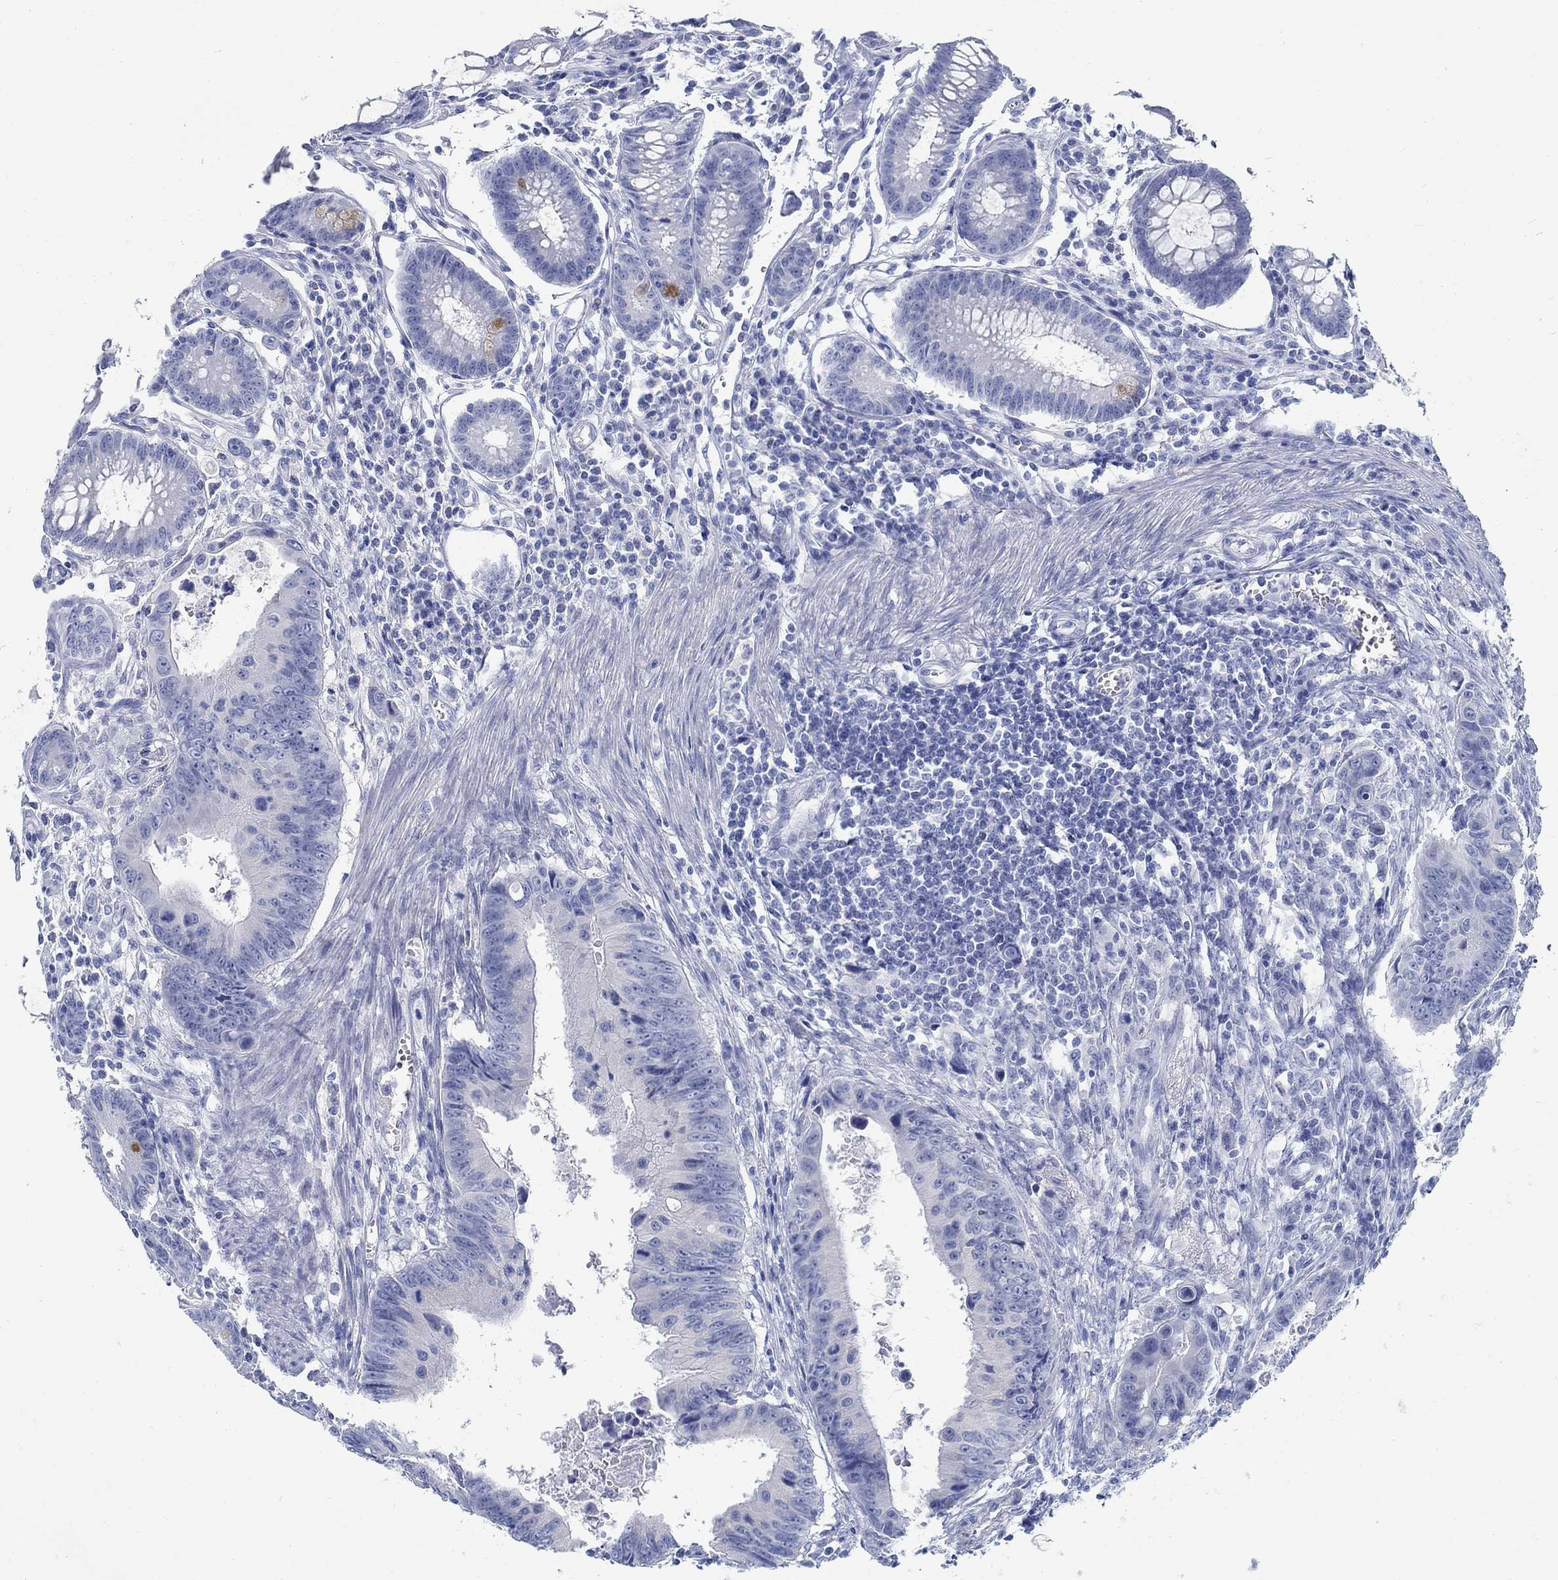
{"staining": {"intensity": "negative", "quantity": "none", "location": "none"}, "tissue": "colorectal cancer", "cell_type": "Tumor cells", "image_type": "cancer", "snomed": [{"axis": "morphology", "description": "Adenocarcinoma, NOS"}, {"axis": "topography", "description": "Colon"}], "caption": "Colorectal cancer was stained to show a protein in brown. There is no significant staining in tumor cells.", "gene": "RBM20", "patient": {"sex": "female", "age": 87}}